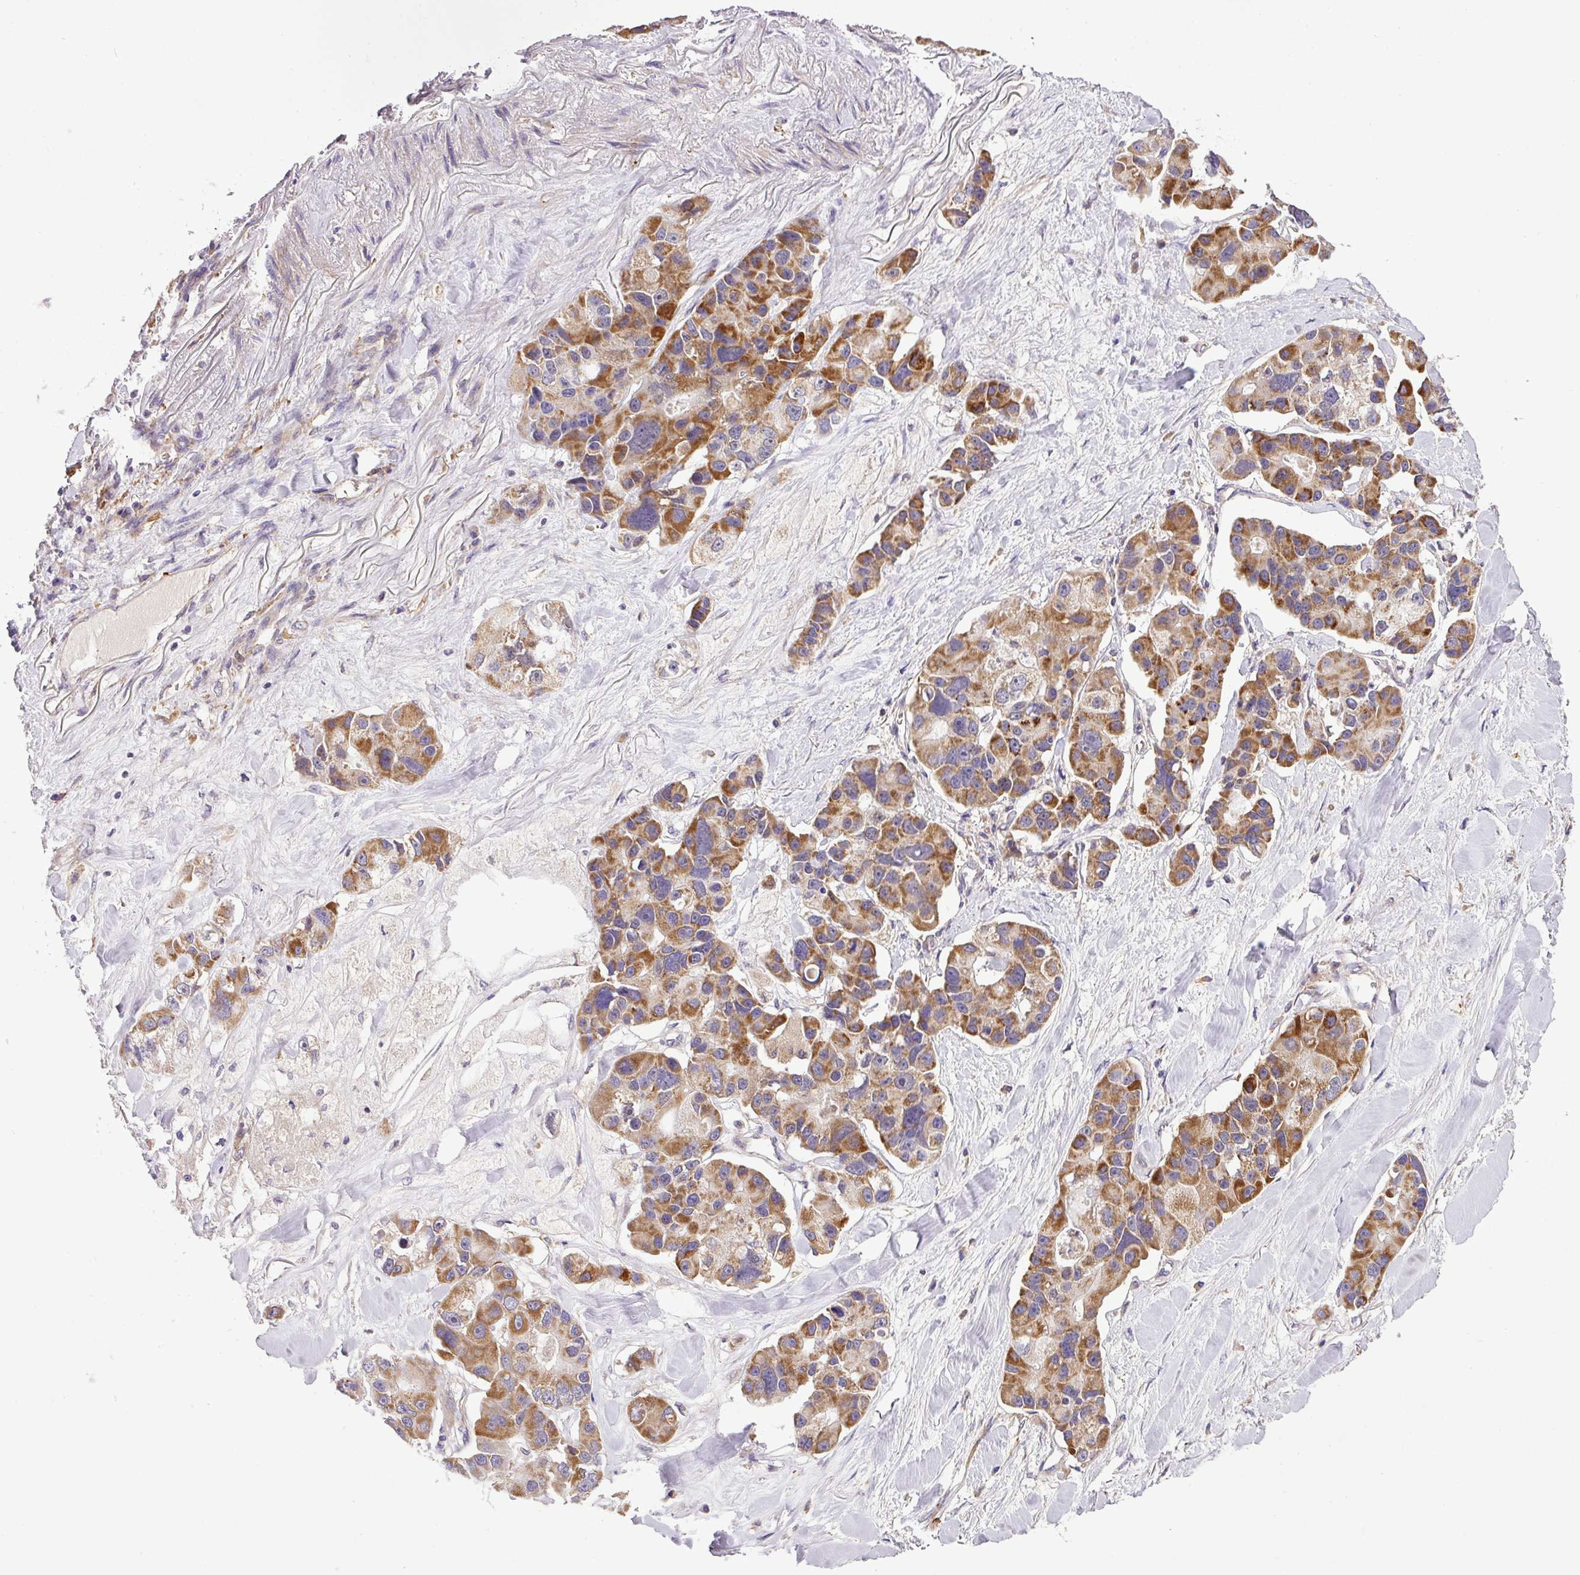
{"staining": {"intensity": "moderate", "quantity": ">75%", "location": "cytoplasmic/membranous"}, "tissue": "lung cancer", "cell_type": "Tumor cells", "image_type": "cancer", "snomed": [{"axis": "morphology", "description": "Adenocarcinoma, NOS"}, {"axis": "topography", "description": "Lung"}], "caption": "Protein staining demonstrates moderate cytoplasmic/membranous expression in approximately >75% of tumor cells in lung adenocarcinoma.", "gene": "ZNF513", "patient": {"sex": "female", "age": 54}}